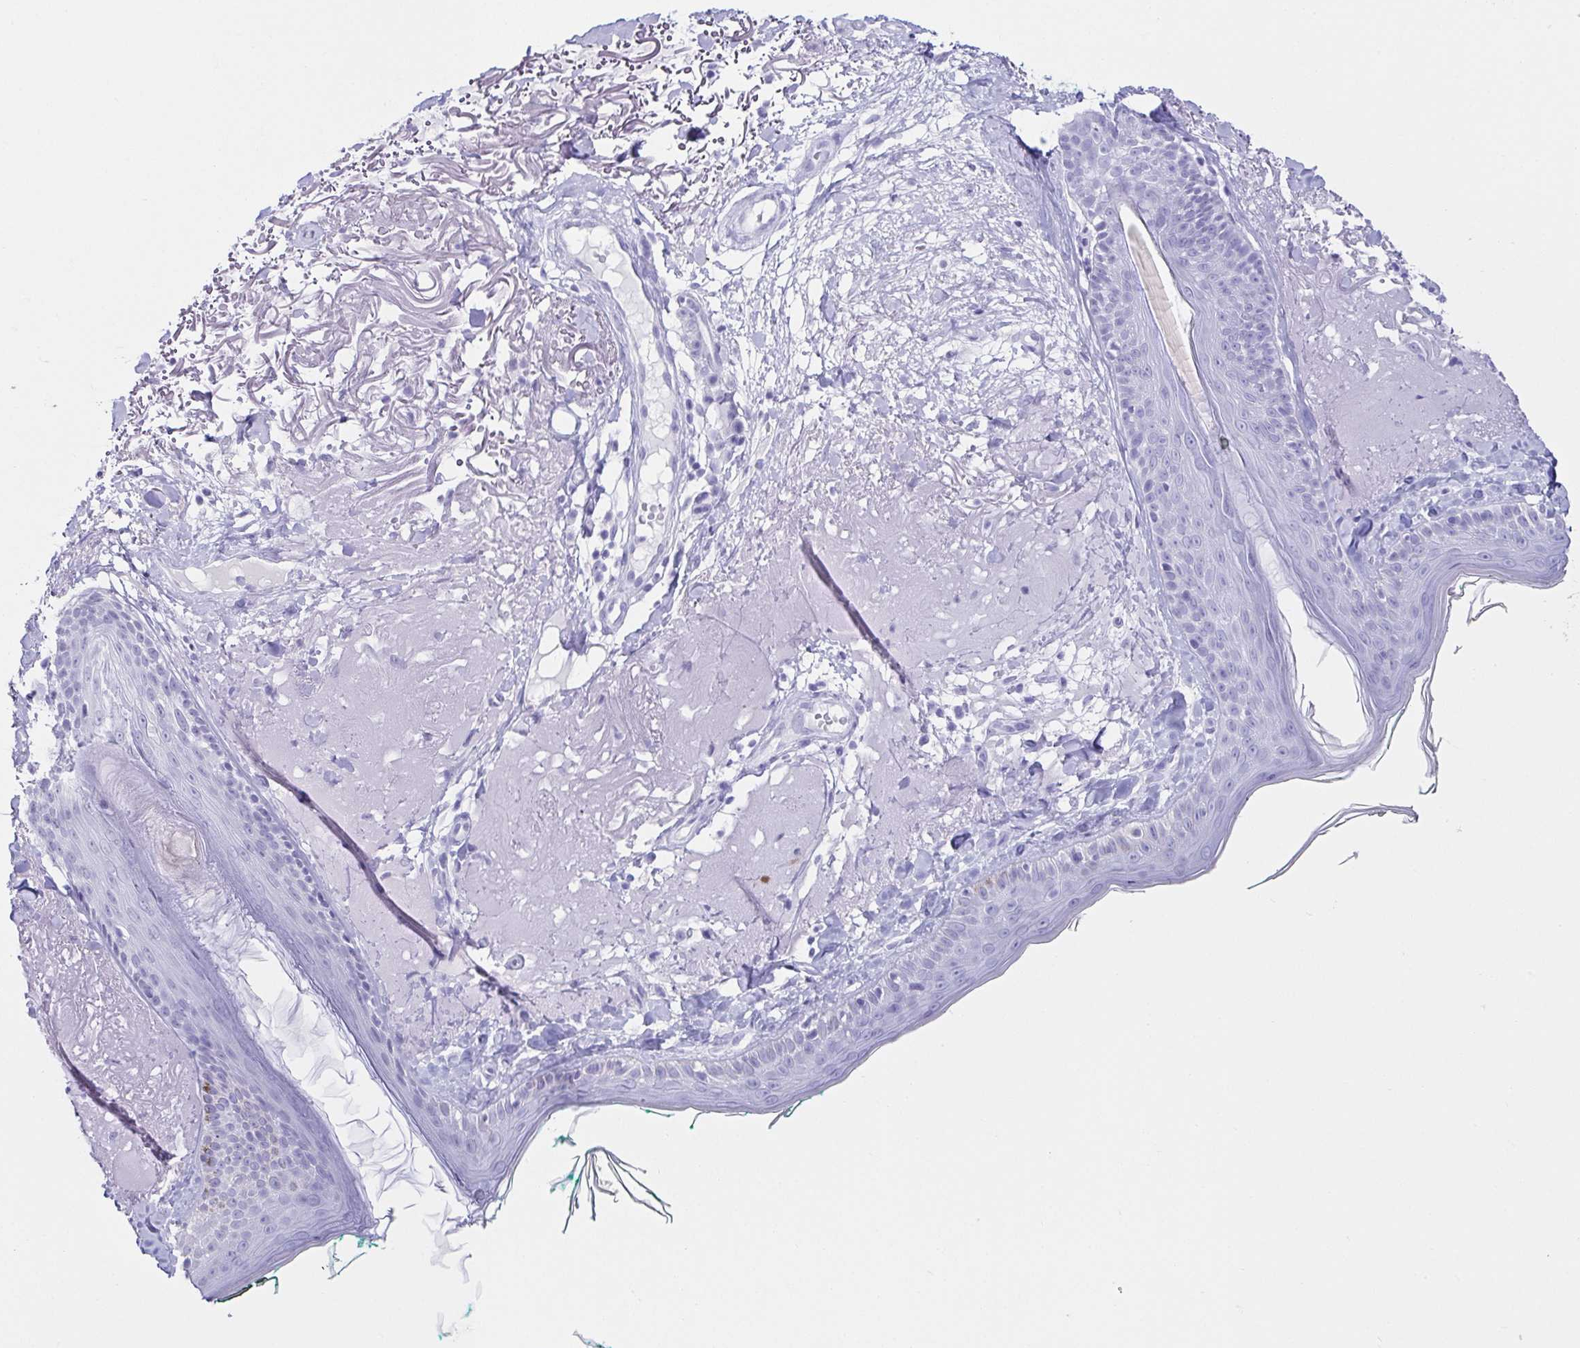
{"staining": {"intensity": "negative", "quantity": "none", "location": "none"}, "tissue": "skin", "cell_type": "Fibroblasts", "image_type": "normal", "snomed": [{"axis": "morphology", "description": "Normal tissue, NOS"}, {"axis": "topography", "description": "Skin"}], "caption": "A high-resolution photomicrograph shows IHC staining of normal skin, which displays no significant positivity in fibroblasts. Nuclei are stained in blue.", "gene": "CD164L2", "patient": {"sex": "male", "age": 73}}